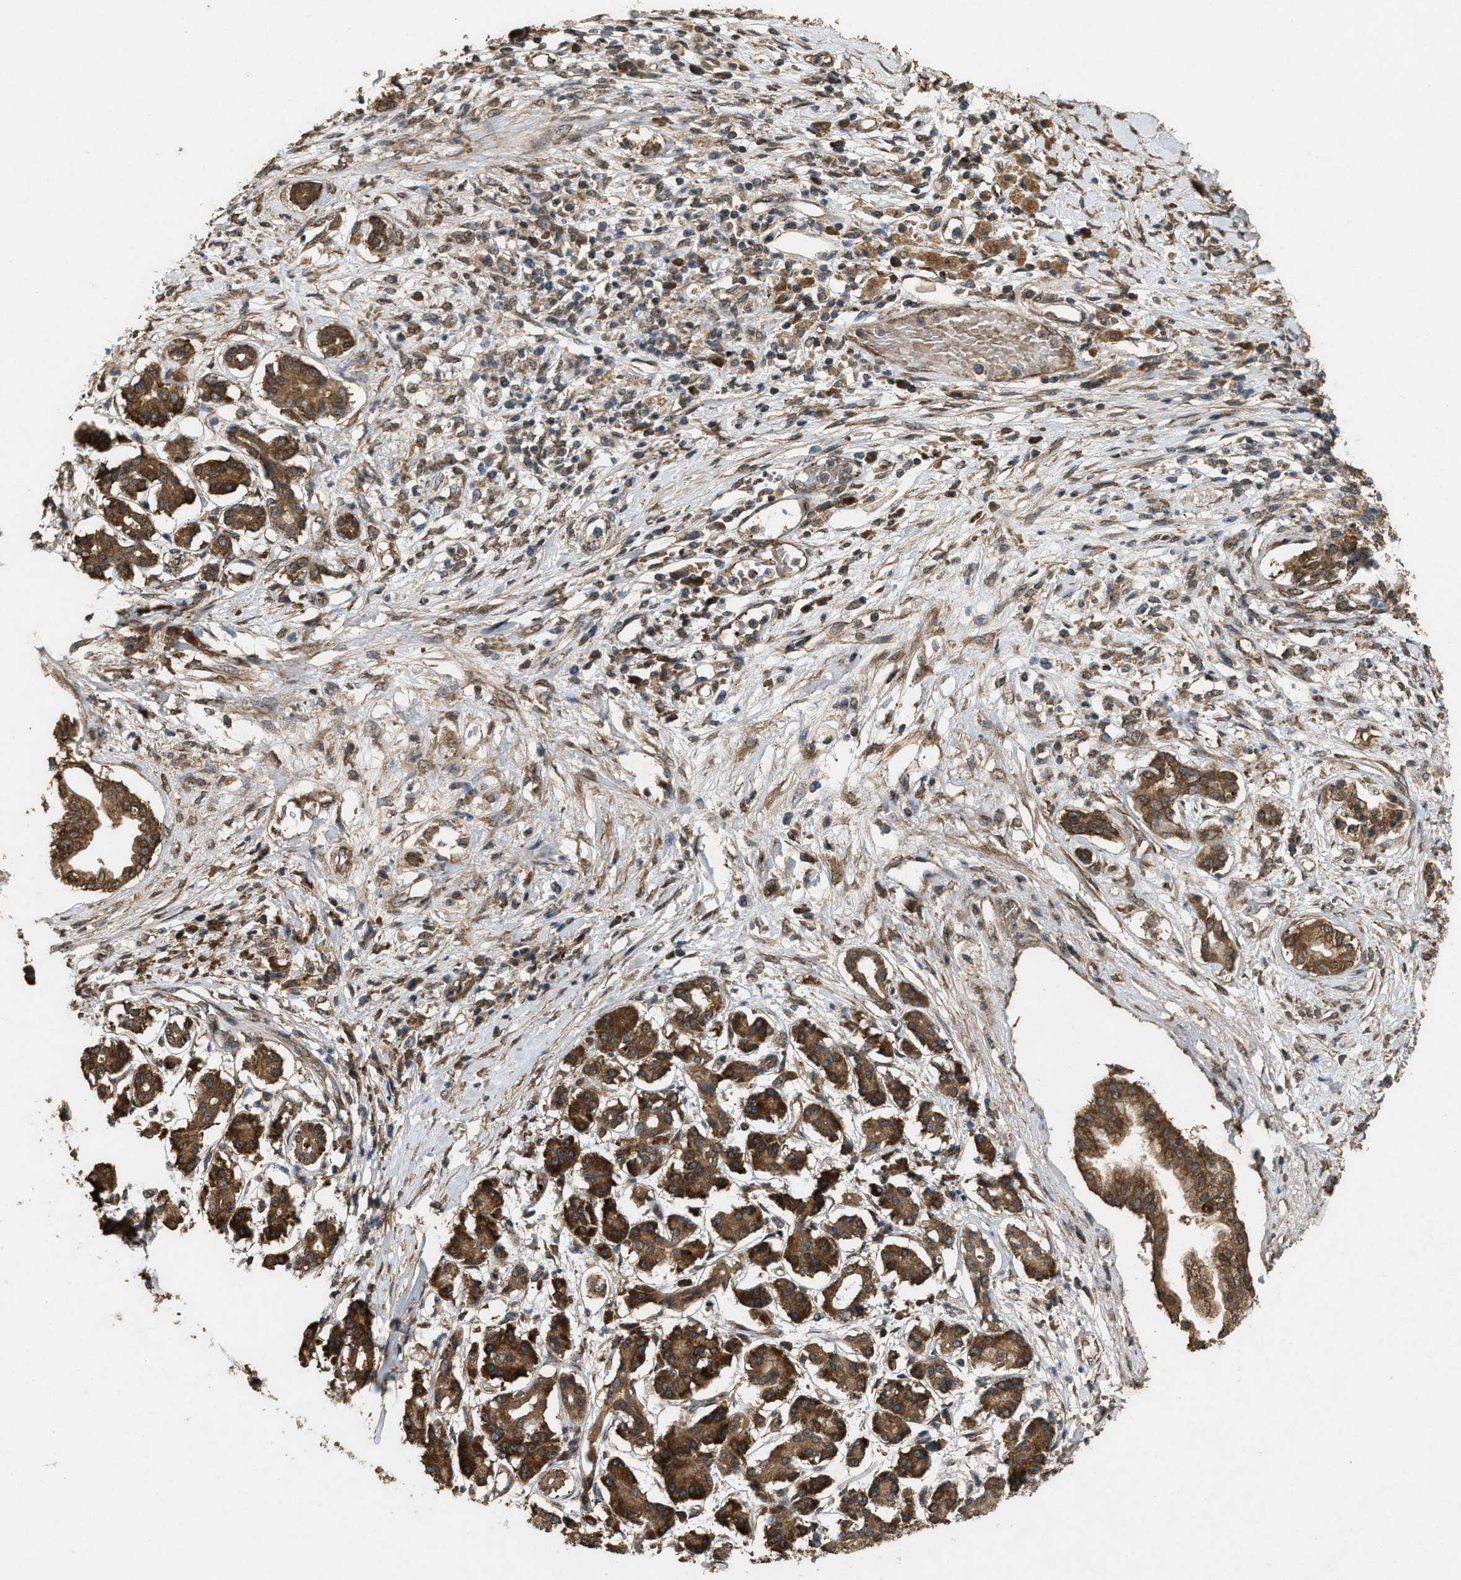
{"staining": {"intensity": "moderate", "quantity": ">75%", "location": "cytoplasmic/membranous"}, "tissue": "pancreatic cancer", "cell_type": "Tumor cells", "image_type": "cancer", "snomed": [{"axis": "morphology", "description": "Adenocarcinoma, NOS"}, {"axis": "topography", "description": "Pancreas"}], "caption": "Brown immunohistochemical staining in pancreatic adenocarcinoma shows moderate cytoplasmic/membranous expression in about >75% of tumor cells. The protein is shown in brown color, while the nuclei are stained blue.", "gene": "ARHGEF5", "patient": {"sex": "female", "age": 56}}